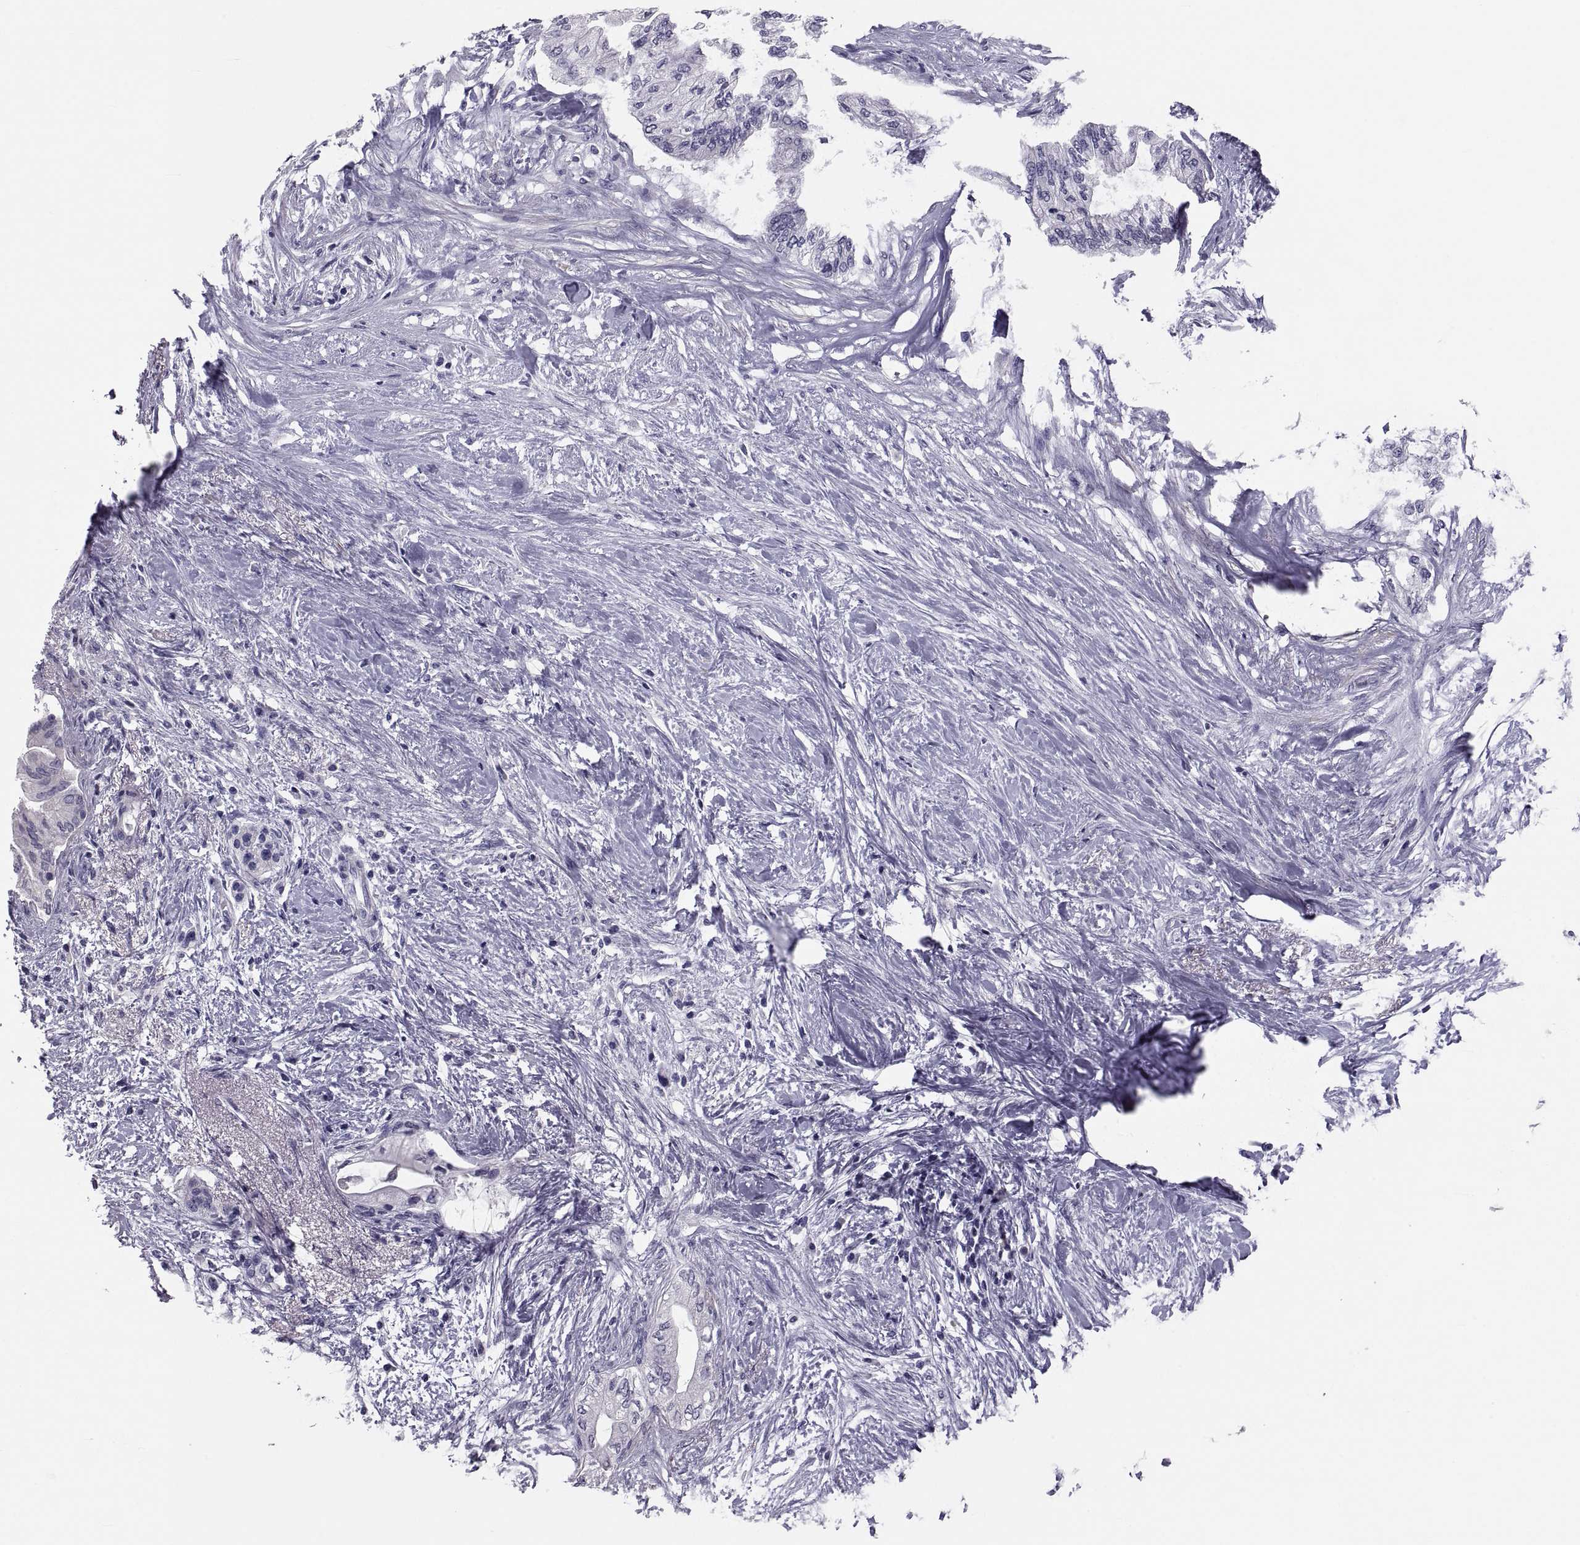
{"staining": {"intensity": "negative", "quantity": "none", "location": "none"}, "tissue": "pancreatic cancer", "cell_type": "Tumor cells", "image_type": "cancer", "snomed": [{"axis": "morphology", "description": "Normal tissue, NOS"}, {"axis": "morphology", "description": "Adenocarcinoma, NOS"}, {"axis": "topography", "description": "Pancreas"}, {"axis": "topography", "description": "Duodenum"}], "caption": "A histopathology image of human pancreatic cancer (adenocarcinoma) is negative for staining in tumor cells.", "gene": "PDZRN4", "patient": {"sex": "female", "age": 60}}